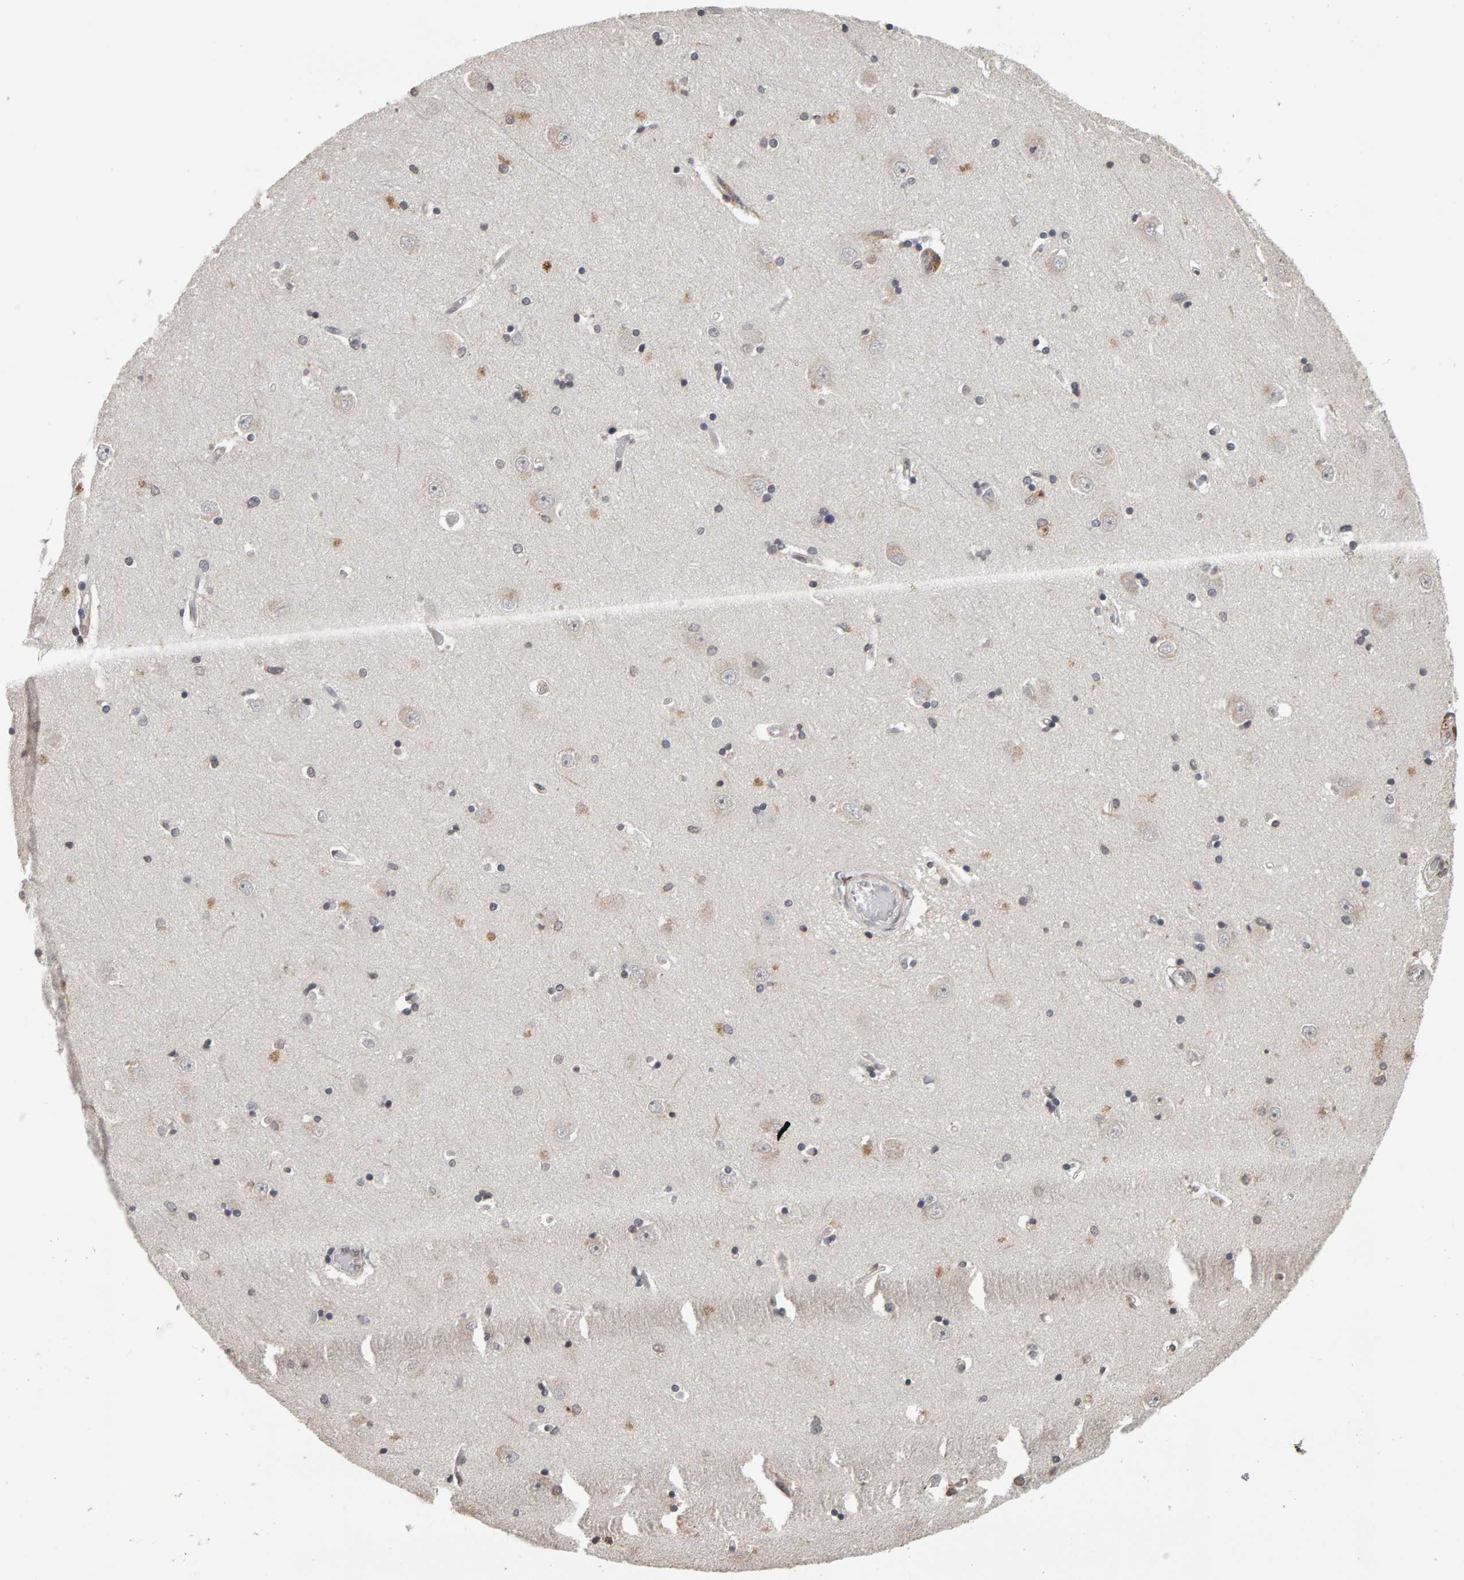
{"staining": {"intensity": "negative", "quantity": "none", "location": "none"}, "tissue": "hippocampus", "cell_type": "Glial cells", "image_type": "normal", "snomed": [{"axis": "morphology", "description": "Normal tissue, NOS"}, {"axis": "topography", "description": "Hippocampus"}], "caption": "High magnification brightfield microscopy of normal hippocampus stained with DAB (brown) and counterstained with hematoxylin (blue): glial cells show no significant expression. Nuclei are stained in blue.", "gene": "TEFM", "patient": {"sex": "male", "age": 45}}